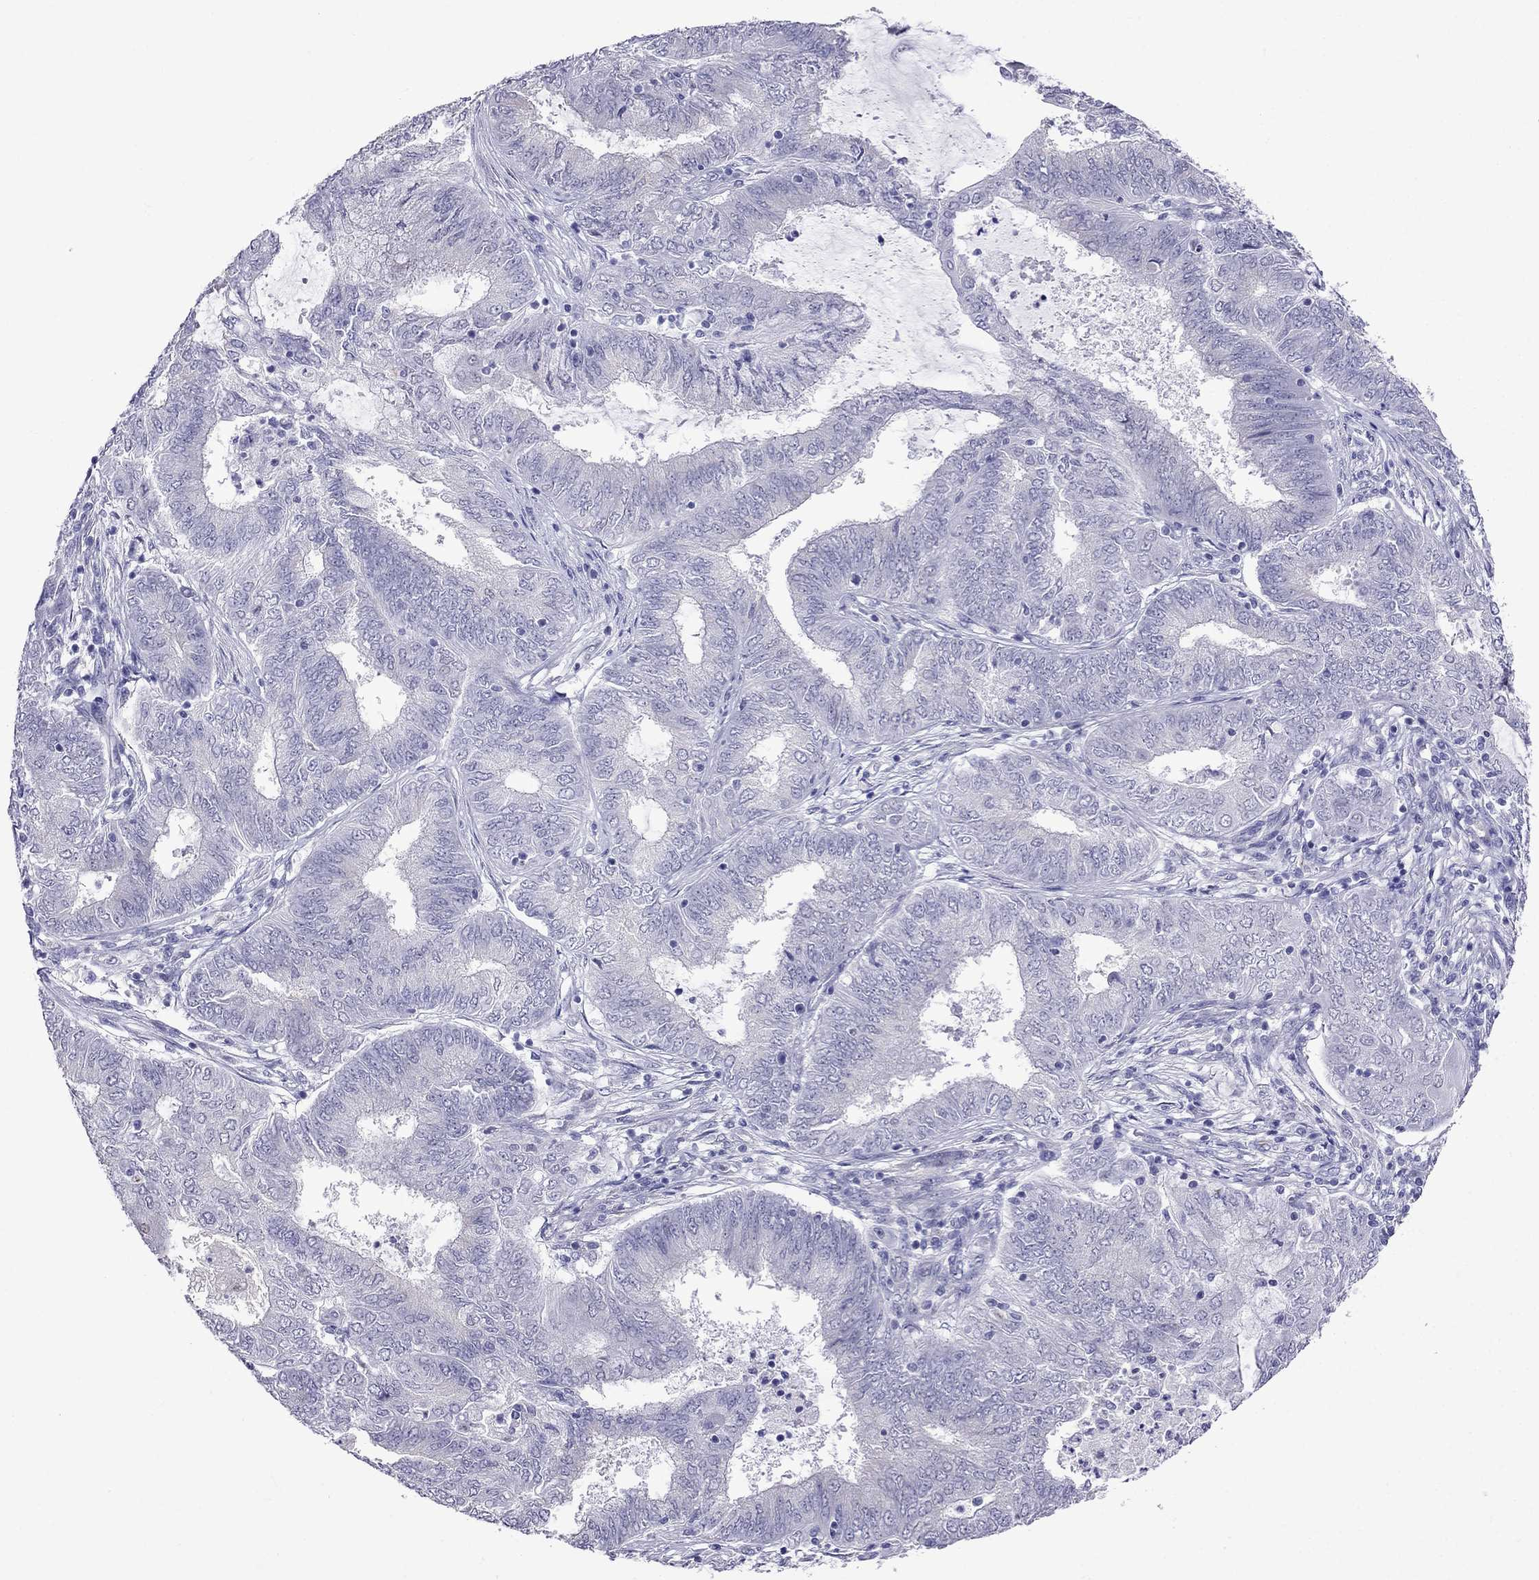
{"staining": {"intensity": "negative", "quantity": "none", "location": "none"}, "tissue": "endometrial cancer", "cell_type": "Tumor cells", "image_type": "cancer", "snomed": [{"axis": "morphology", "description": "Adenocarcinoma, NOS"}, {"axis": "topography", "description": "Endometrium"}], "caption": "Immunohistochemistry image of endometrial adenocarcinoma stained for a protein (brown), which reveals no staining in tumor cells.", "gene": "MGP", "patient": {"sex": "female", "age": 62}}